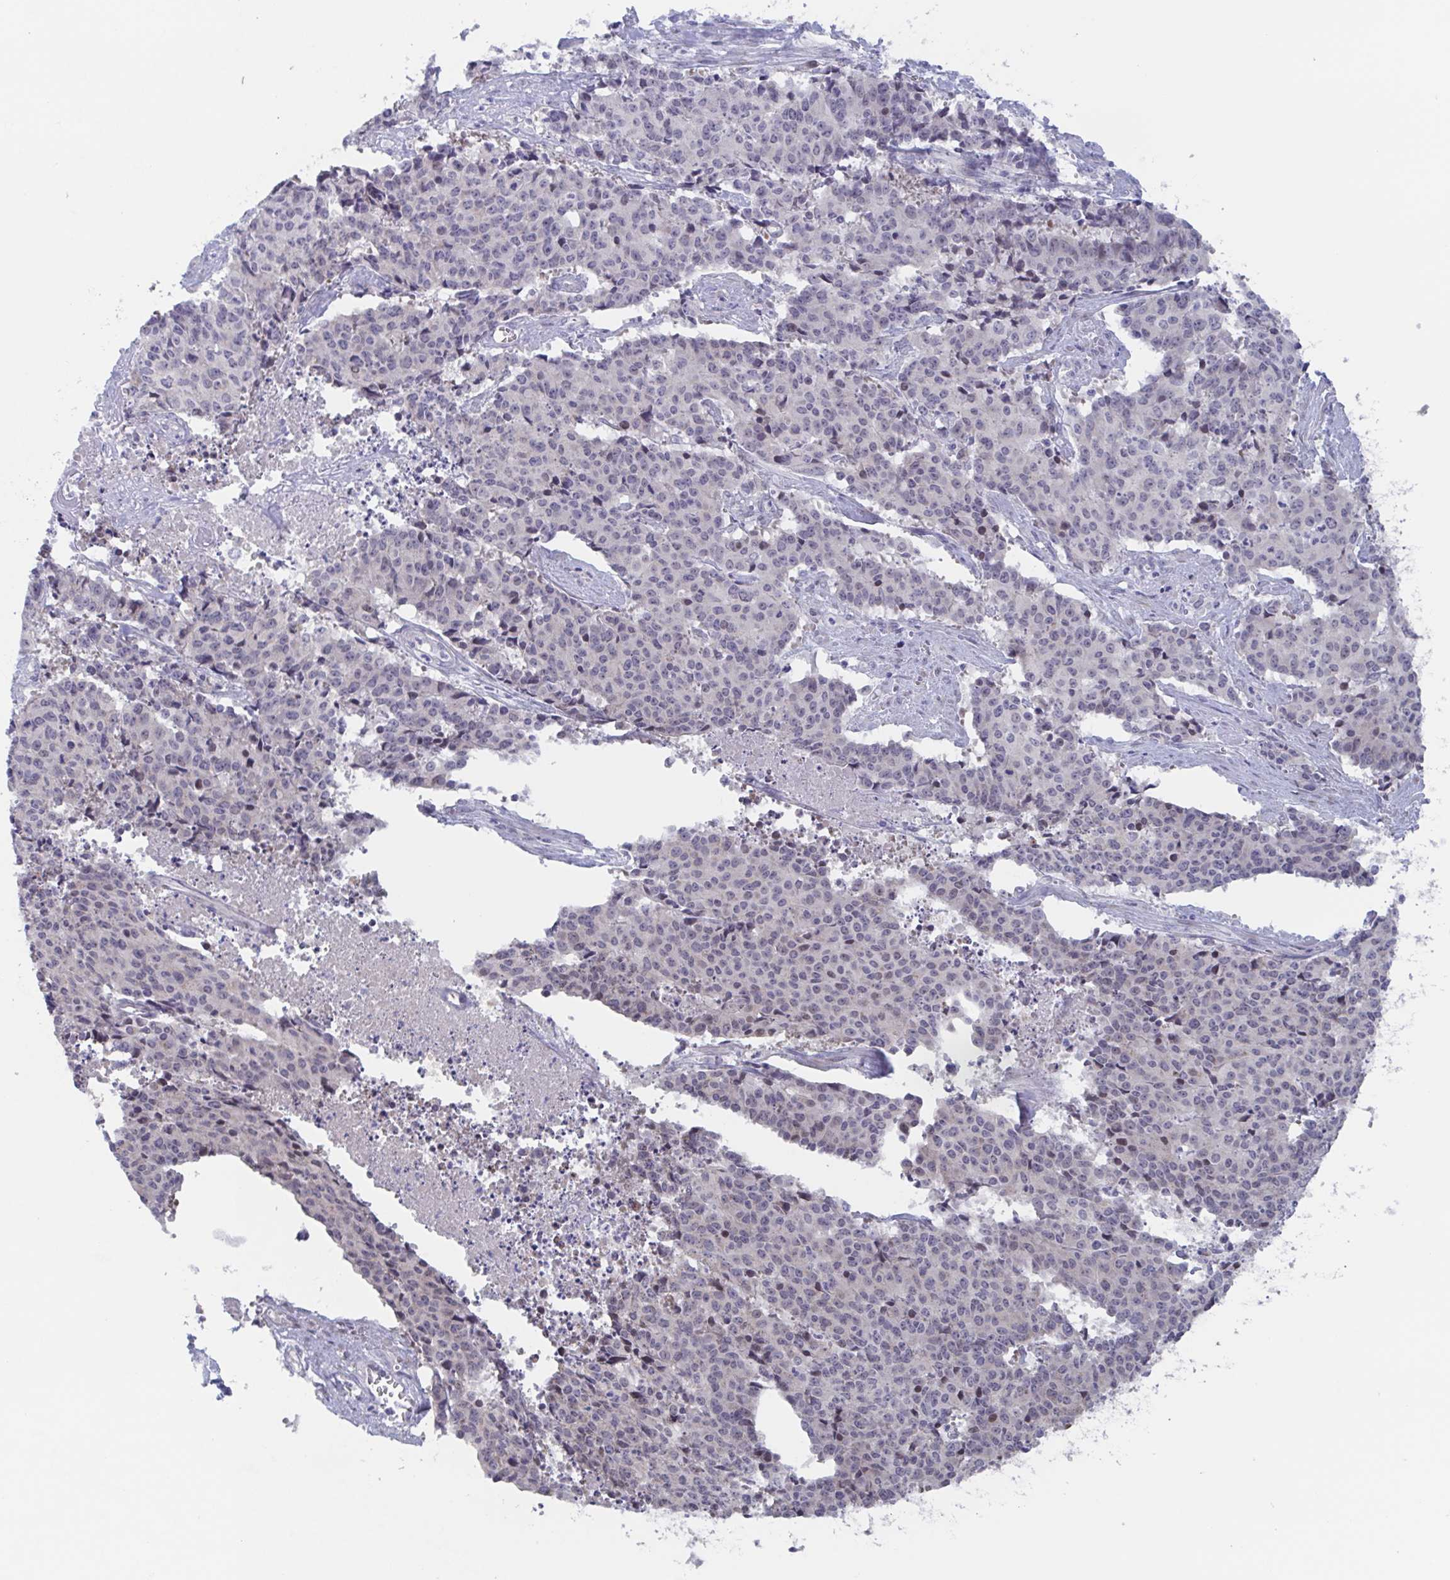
{"staining": {"intensity": "negative", "quantity": "none", "location": "none"}, "tissue": "cervical cancer", "cell_type": "Tumor cells", "image_type": "cancer", "snomed": [{"axis": "morphology", "description": "Squamous cell carcinoma, NOS"}, {"axis": "topography", "description": "Cervix"}], "caption": "IHC of human cervical cancer (squamous cell carcinoma) displays no positivity in tumor cells. (DAB (3,3'-diaminobenzidine) IHC with hematoxylin counter stain).", "gene": "POU2F3", "patient": {"sex": "female", "age": 28}}